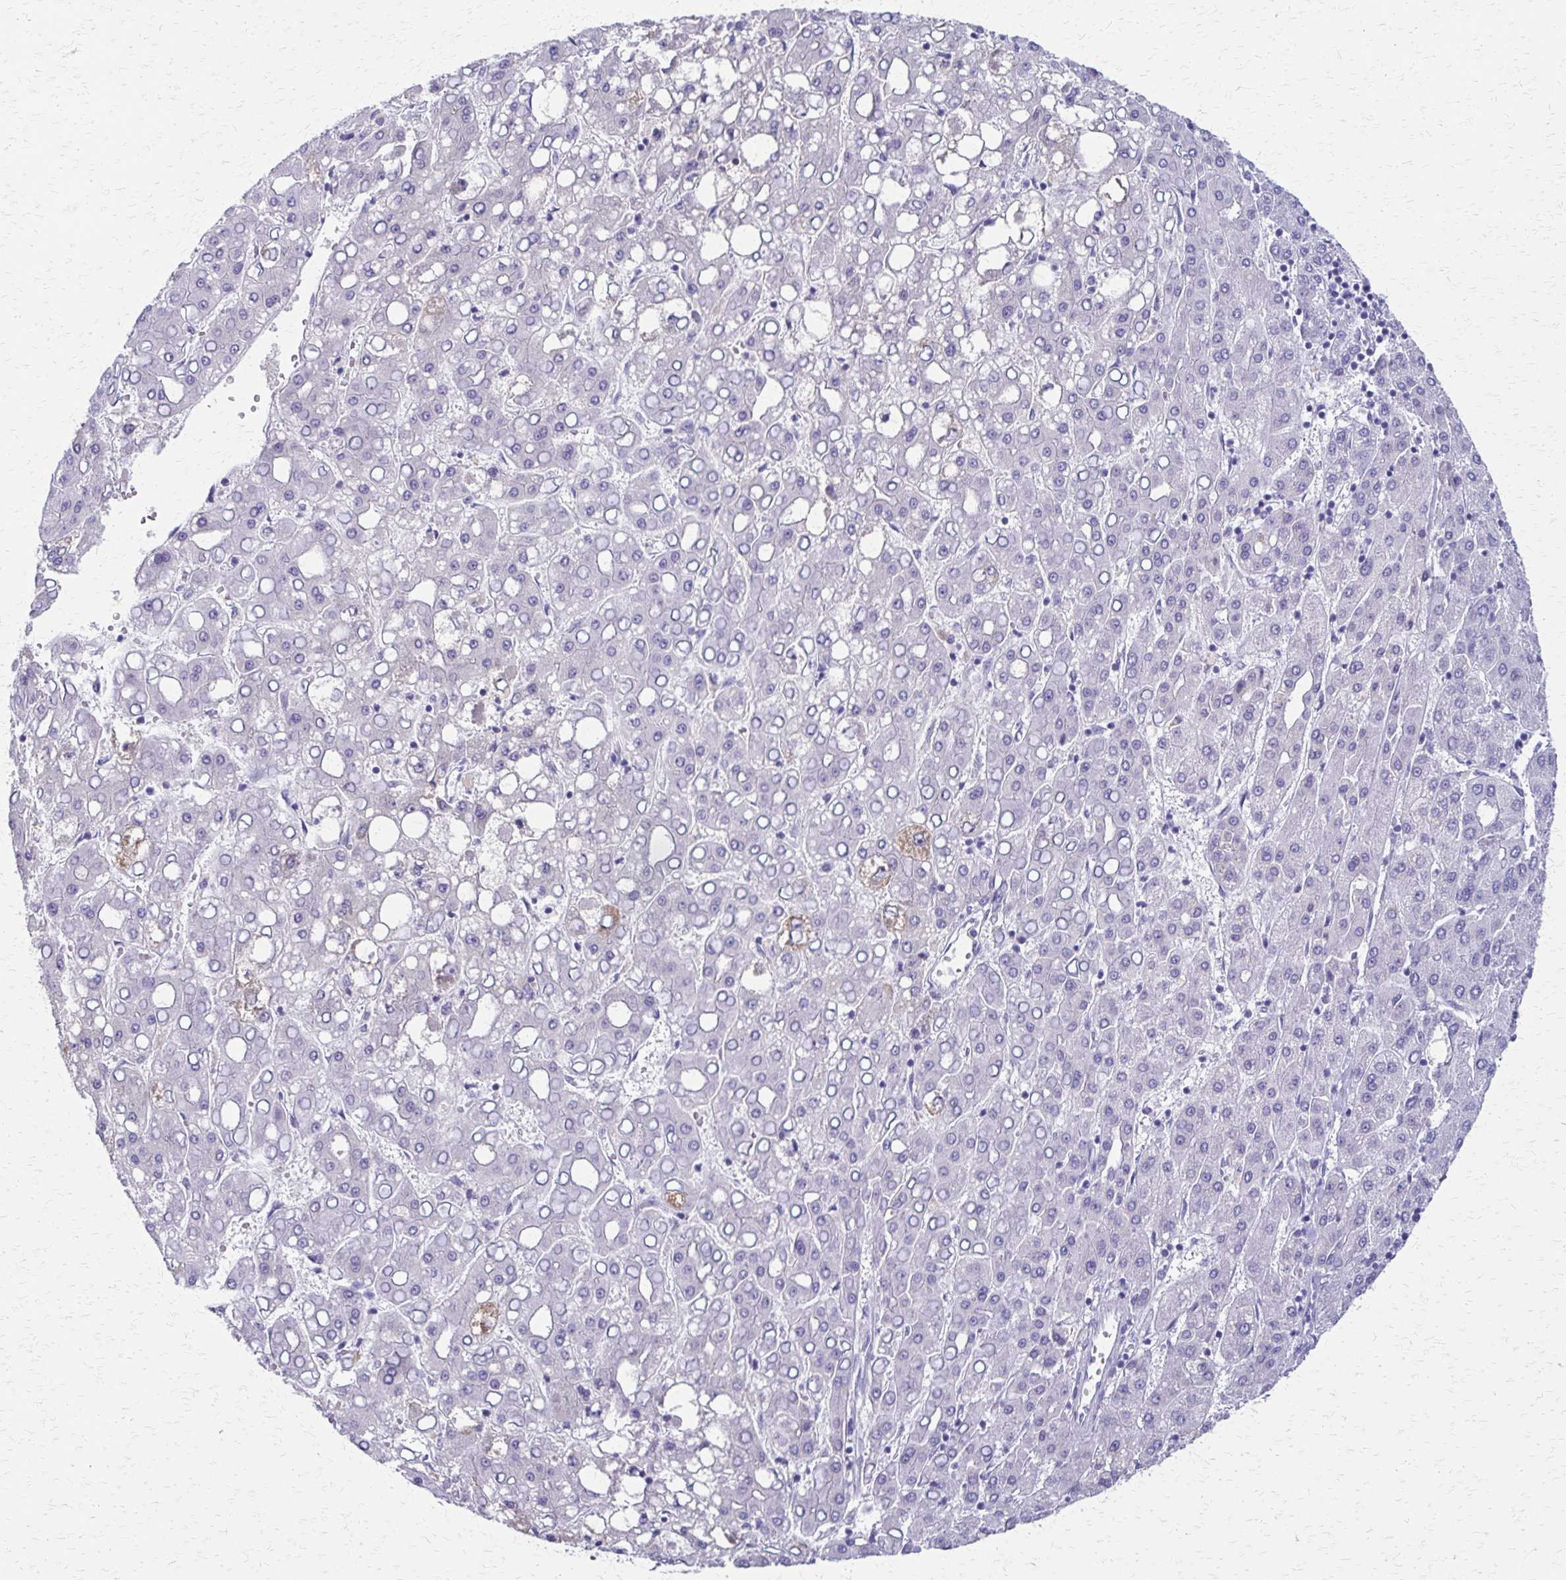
{"staining": {"intensity": "weak", "quantity": "<25%", "location": "cytoplasmic/membranous"}, "tissue": "liver cancer", "cell_type": "Tumor cells", "image_type": "cancer", "snomed": [{"axis": "morphology", "description": "Carcinoma, Hepatocellular, NOS"}, {"axis": "topography", "description": "Liver"}], "caption": "Immunohistochemical staining of liver cancer (hepatocellular carcinoma) reveals no significant expression in tumor cells.", "gene": "ZSCAN5B", "patient": {"sex": "male", "age": 65}}